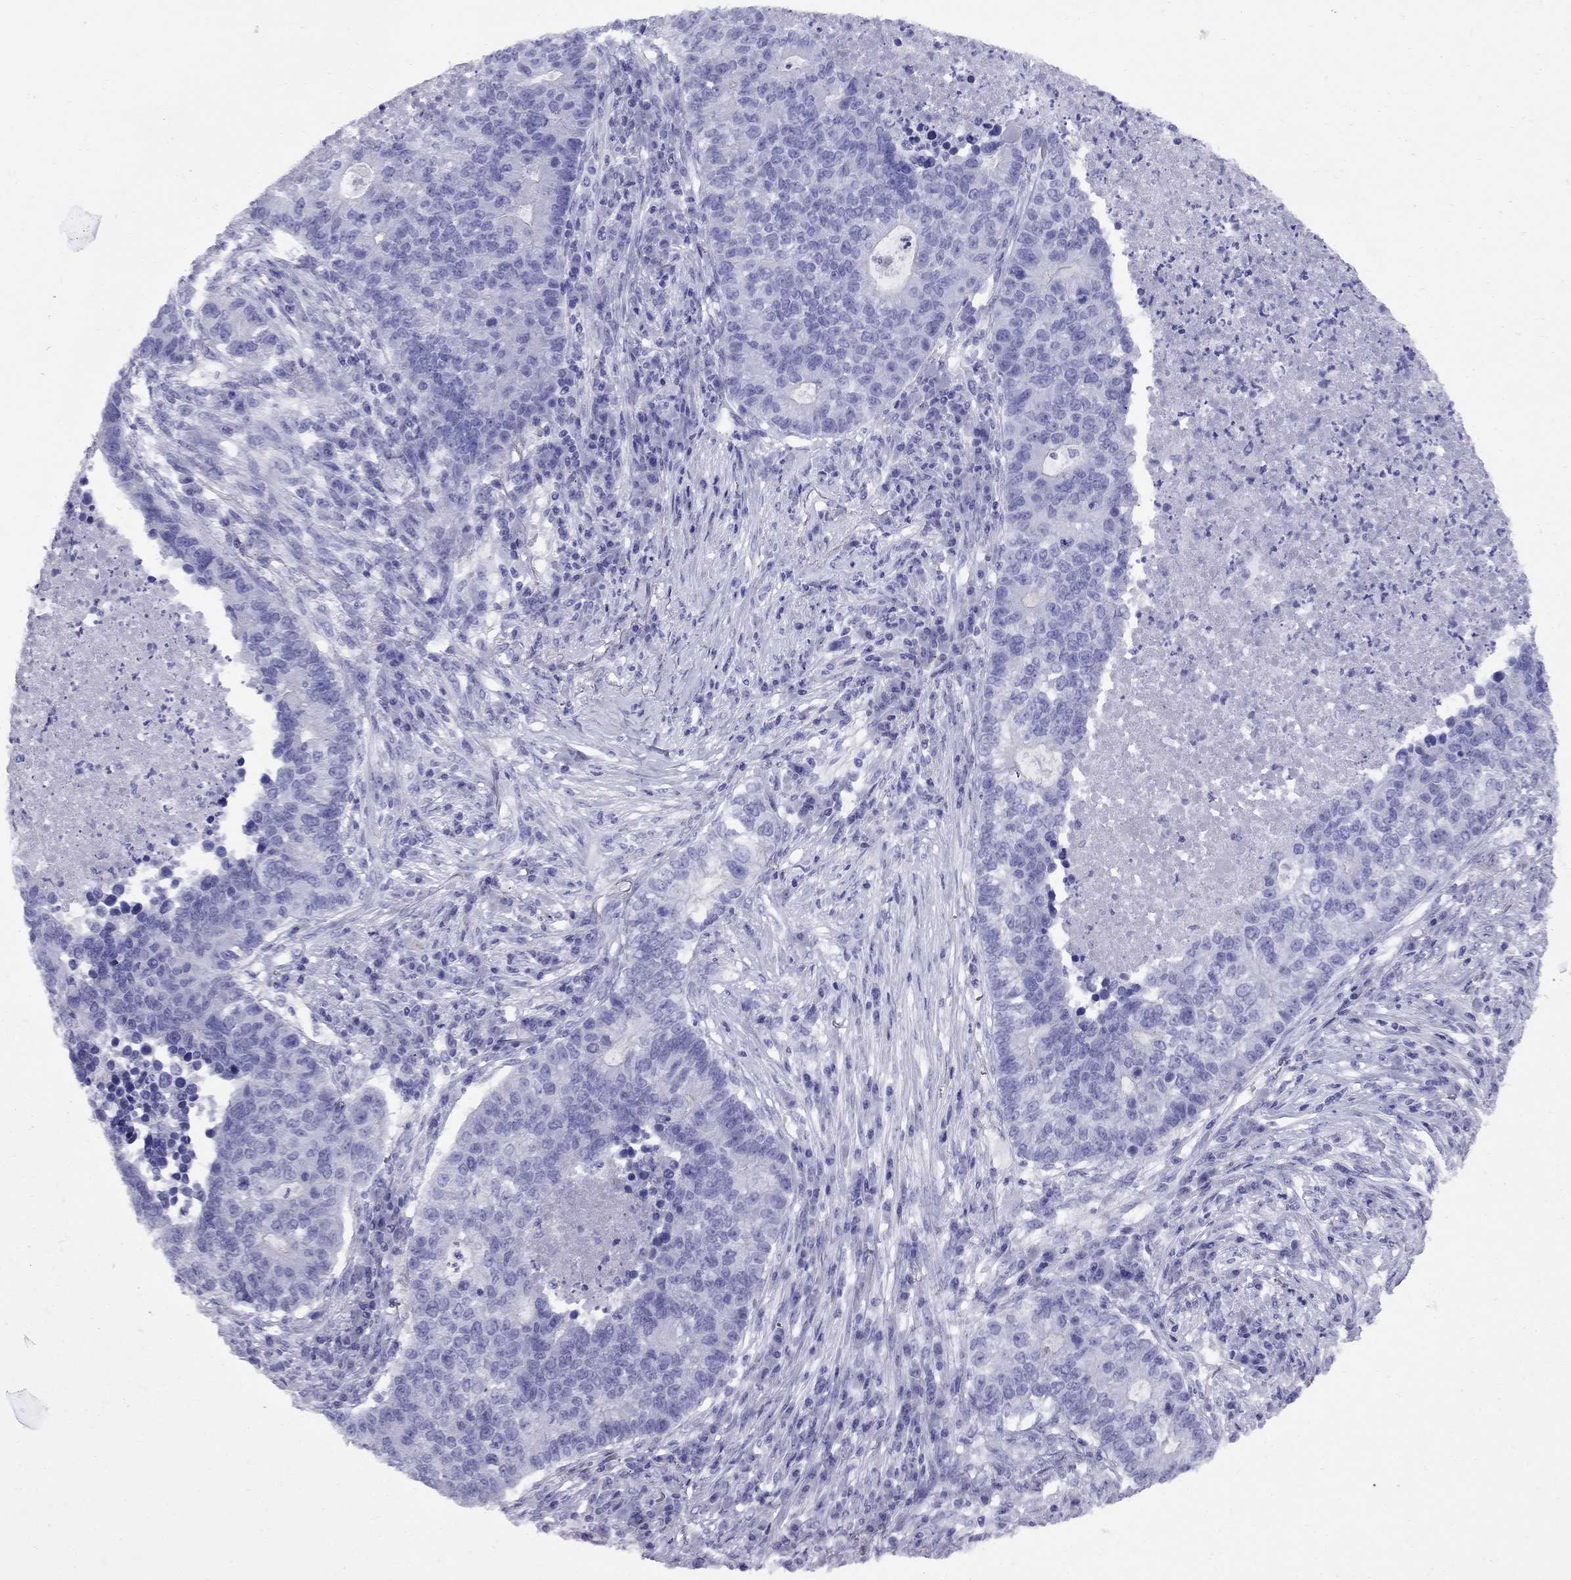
{"staining": {"intensity": "negative", "quantity": "none", "location": "none"}, "tissue": "lung cancer", "cell_type": "Tumor cells", "image_type": "cancer", "snomed": [{"axis": "morphology", "description": "Adenocarcinoma, NOS"}, {"axis": "topography", "description": "Lung"}], "caption": "Adenocarcinoma (lung) was stained to show a protein in brown. There is no significant staining in tumor cells.", "gene": "AVPR1B", "patient": {"sex": "male", "age": 57}}